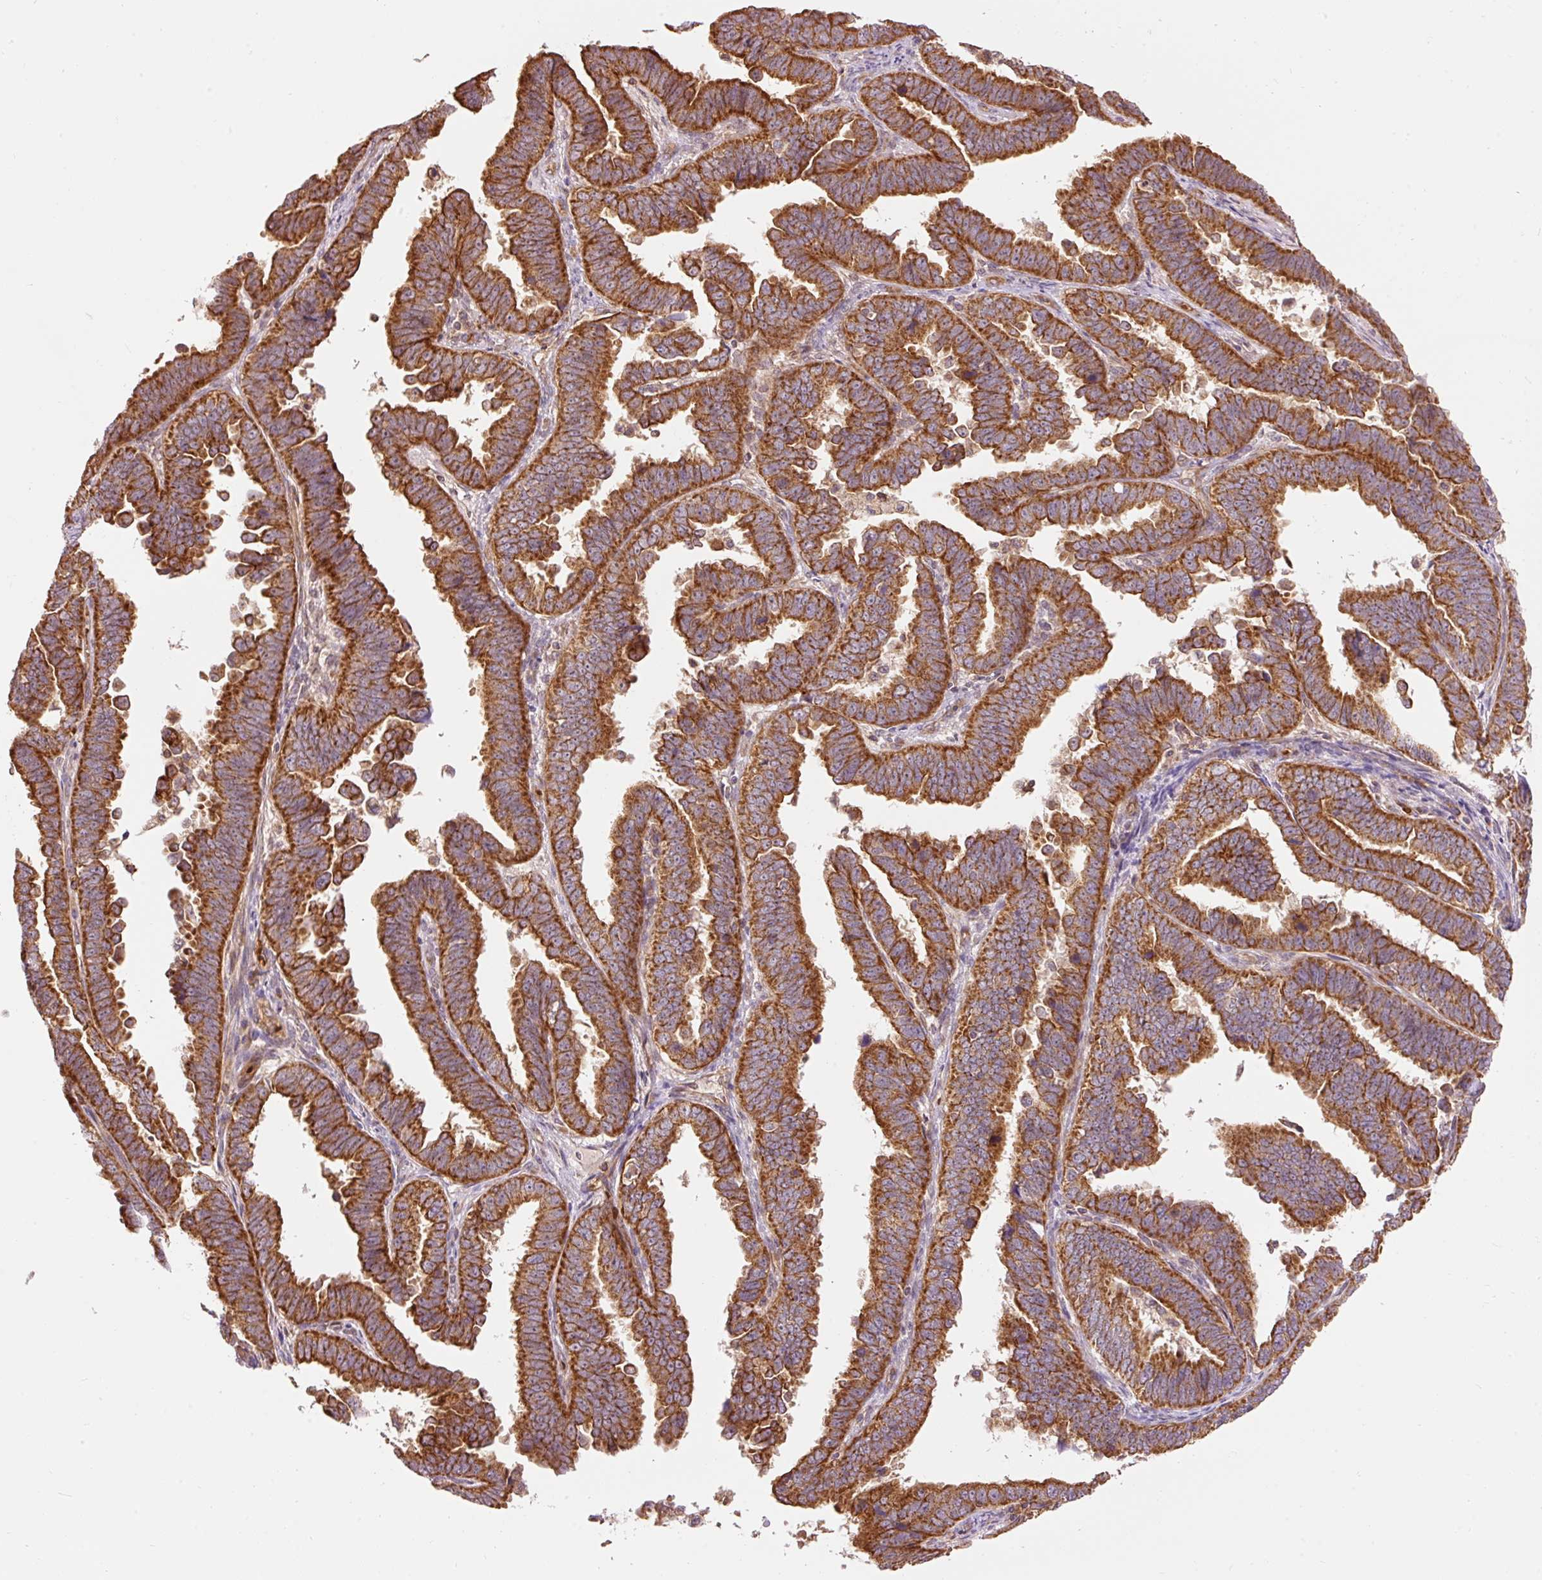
{"staining": {"intensity": "strong", "quantity": ">75%", "location": "cytoplasmic/membranous"}, "tissue": "endometrial cancer", "cell_type": "Tumor cells", "image_type": "cancer", "snomed": [{"axis": "morphology", "description": "Adenocarcinoma, NOS"}, {"axis": "topography", "description": "Endometrium"}], "caption": "The histopathology image shows staining of adenocarcinoma (endometrial), revealing strong cytoplasmic/membranous protein staining (brown color) within tumor cells.", "gene": "ADCY4", "patient": {"sex": "female", "age": 75}}